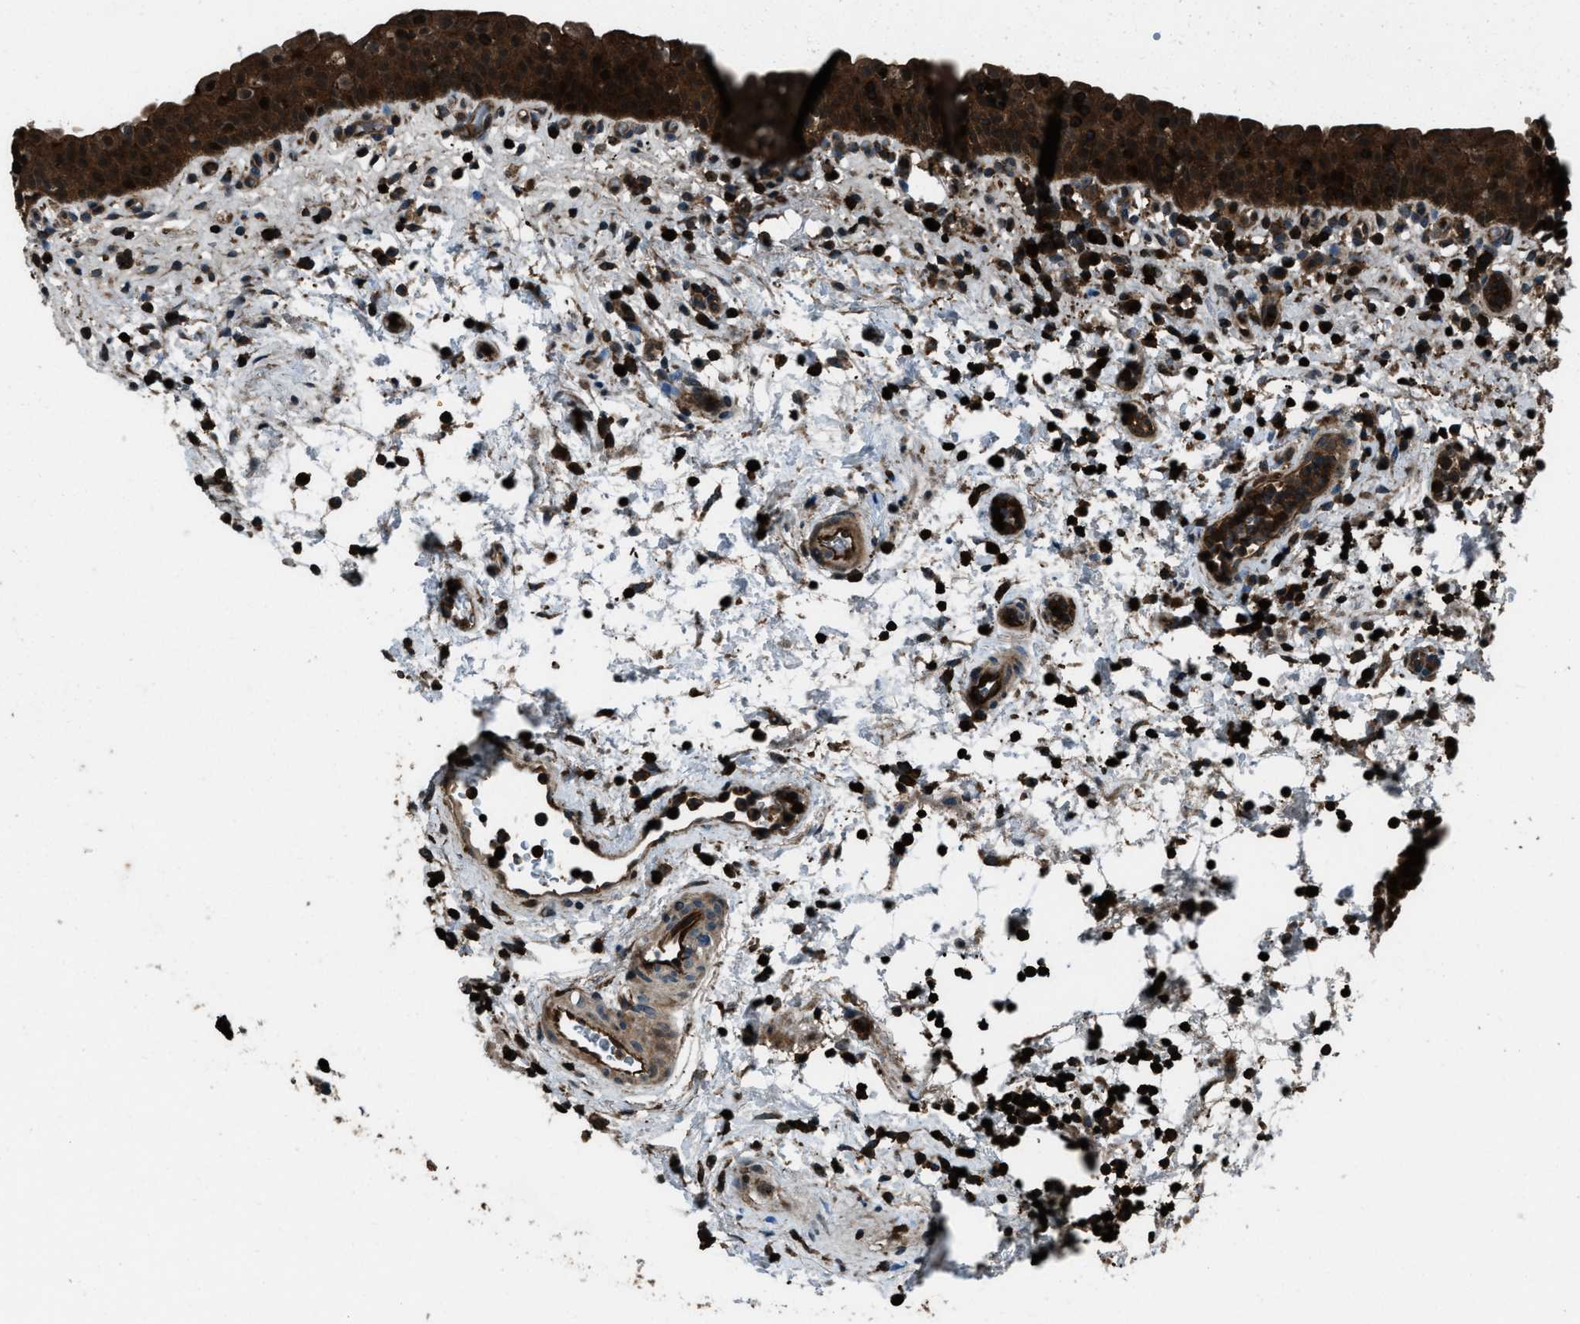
{"staining": {"intensity": "strong", "quantity": ">75%", "location": "cytoplasmic/membranous,nuclear"}, "tissue": "urinary bladder", "cell_type": "Urothelial cells", "image_type": "normal", "snomed": [{"axis": "morphology", "description": "Normal tissue, NOS"}, {"axis": "topography", "description": "Urinary bladder"}], "caption": "Protein analysis of normal urinary bladder demonstrates strong cytoplasmic/membranous,nuclear staining in approximately >75% of urothelial cells. (brown staining indicates protein expression, while blue staining denotes nuclei).", "gene": "SNX30", "patient": {"sex": "male", "age": 37}}